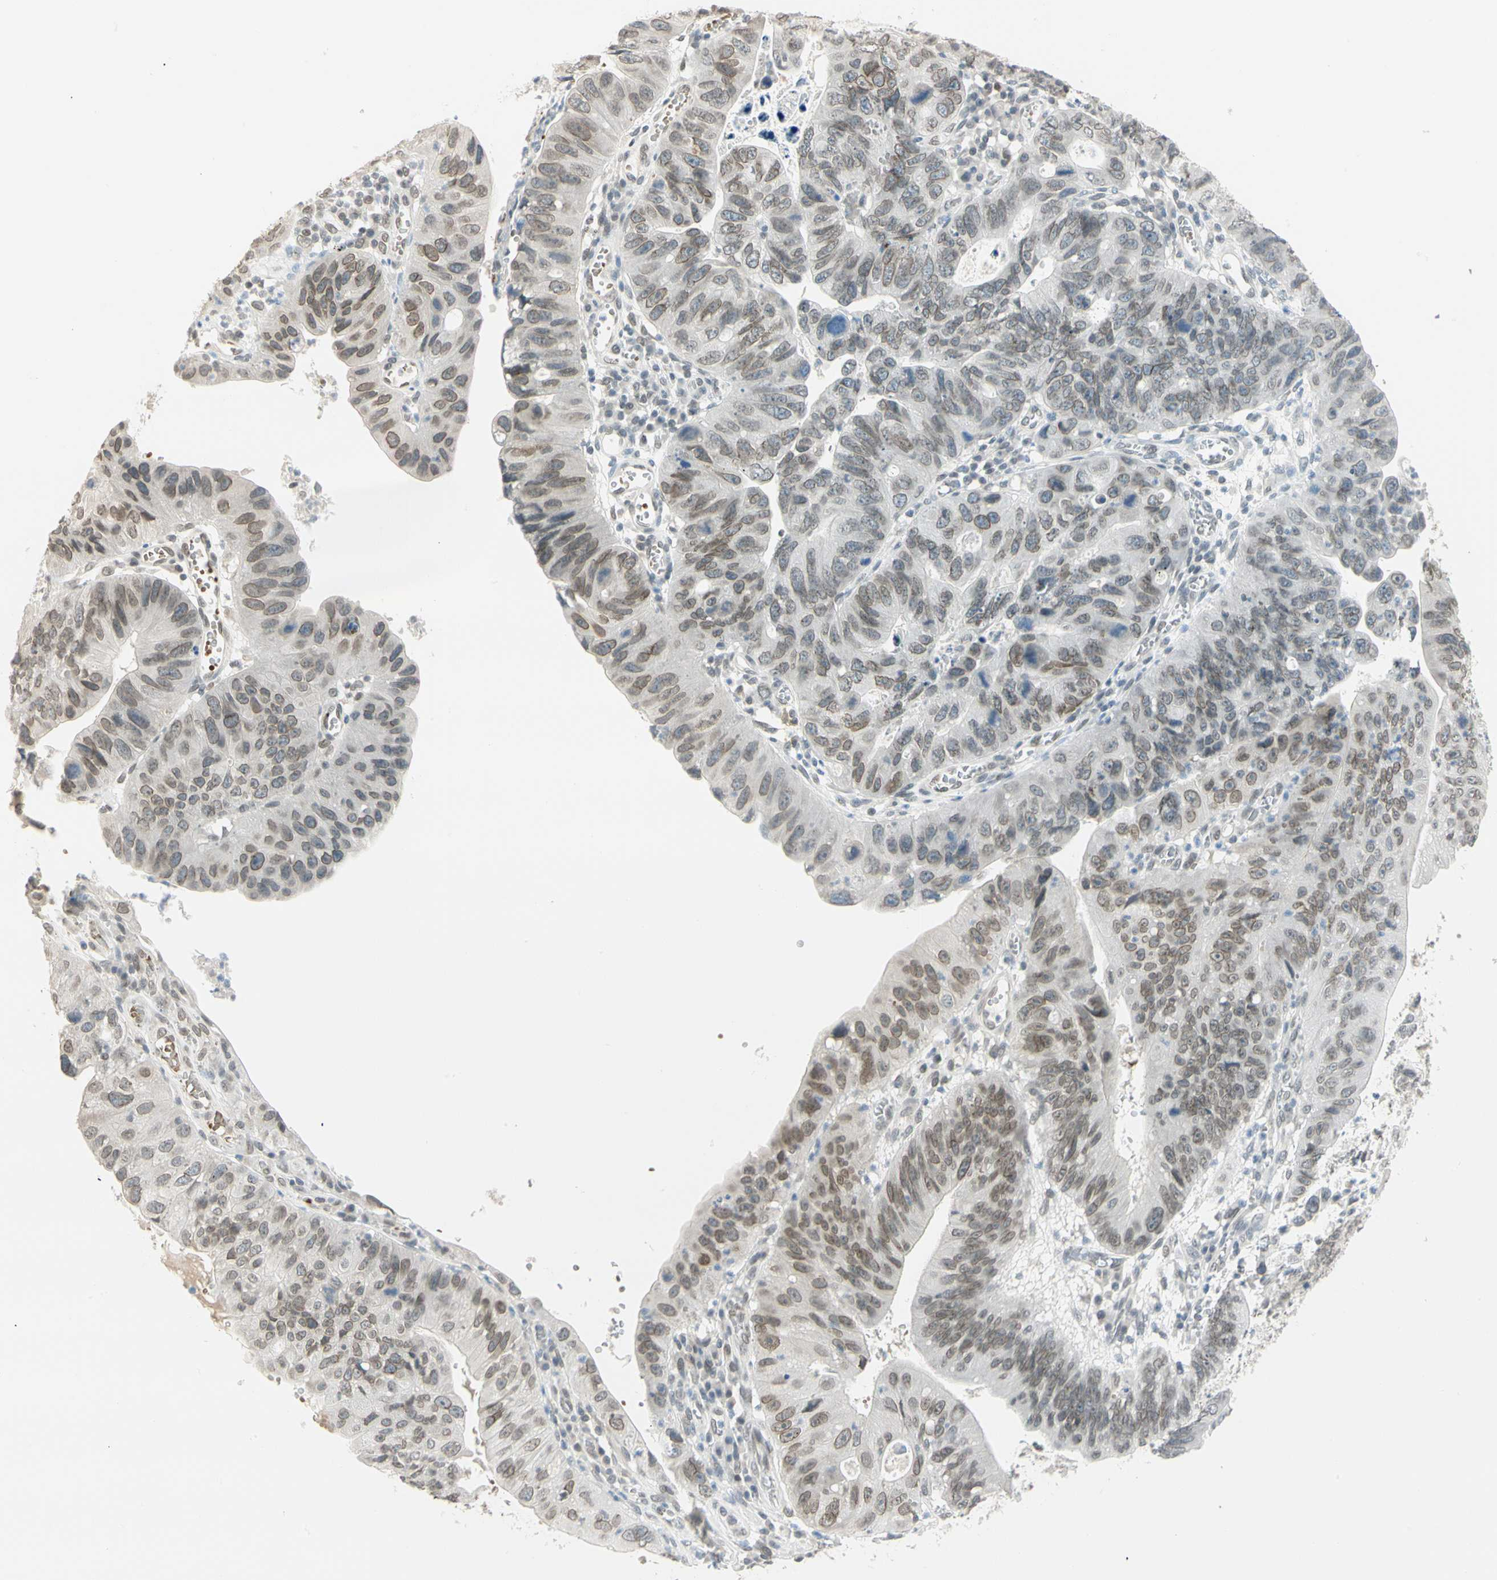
{"staining": {"intensity": "weak", "quantity": ">75%", "location": "cytoplasmic/membranous,nuclear"}, "tissue": "stomach cancer", "cell_type": "Tumor cells", "image_type": "cancer", "snomed": [{"axis": "morphology", "description": "Adenocarcinoma, NOS"}, {"axis": "topography", "description": "Stomach"}], "caption": "Immunohistochemical staining of stomach adenocarcinoma demonstrates low levels of weak cytoplasmic/membranous and nuclear expression in approximately >75% of tumor cells.", "gene": "BCAN", "patient": {"sex": "male", "age": 59}}